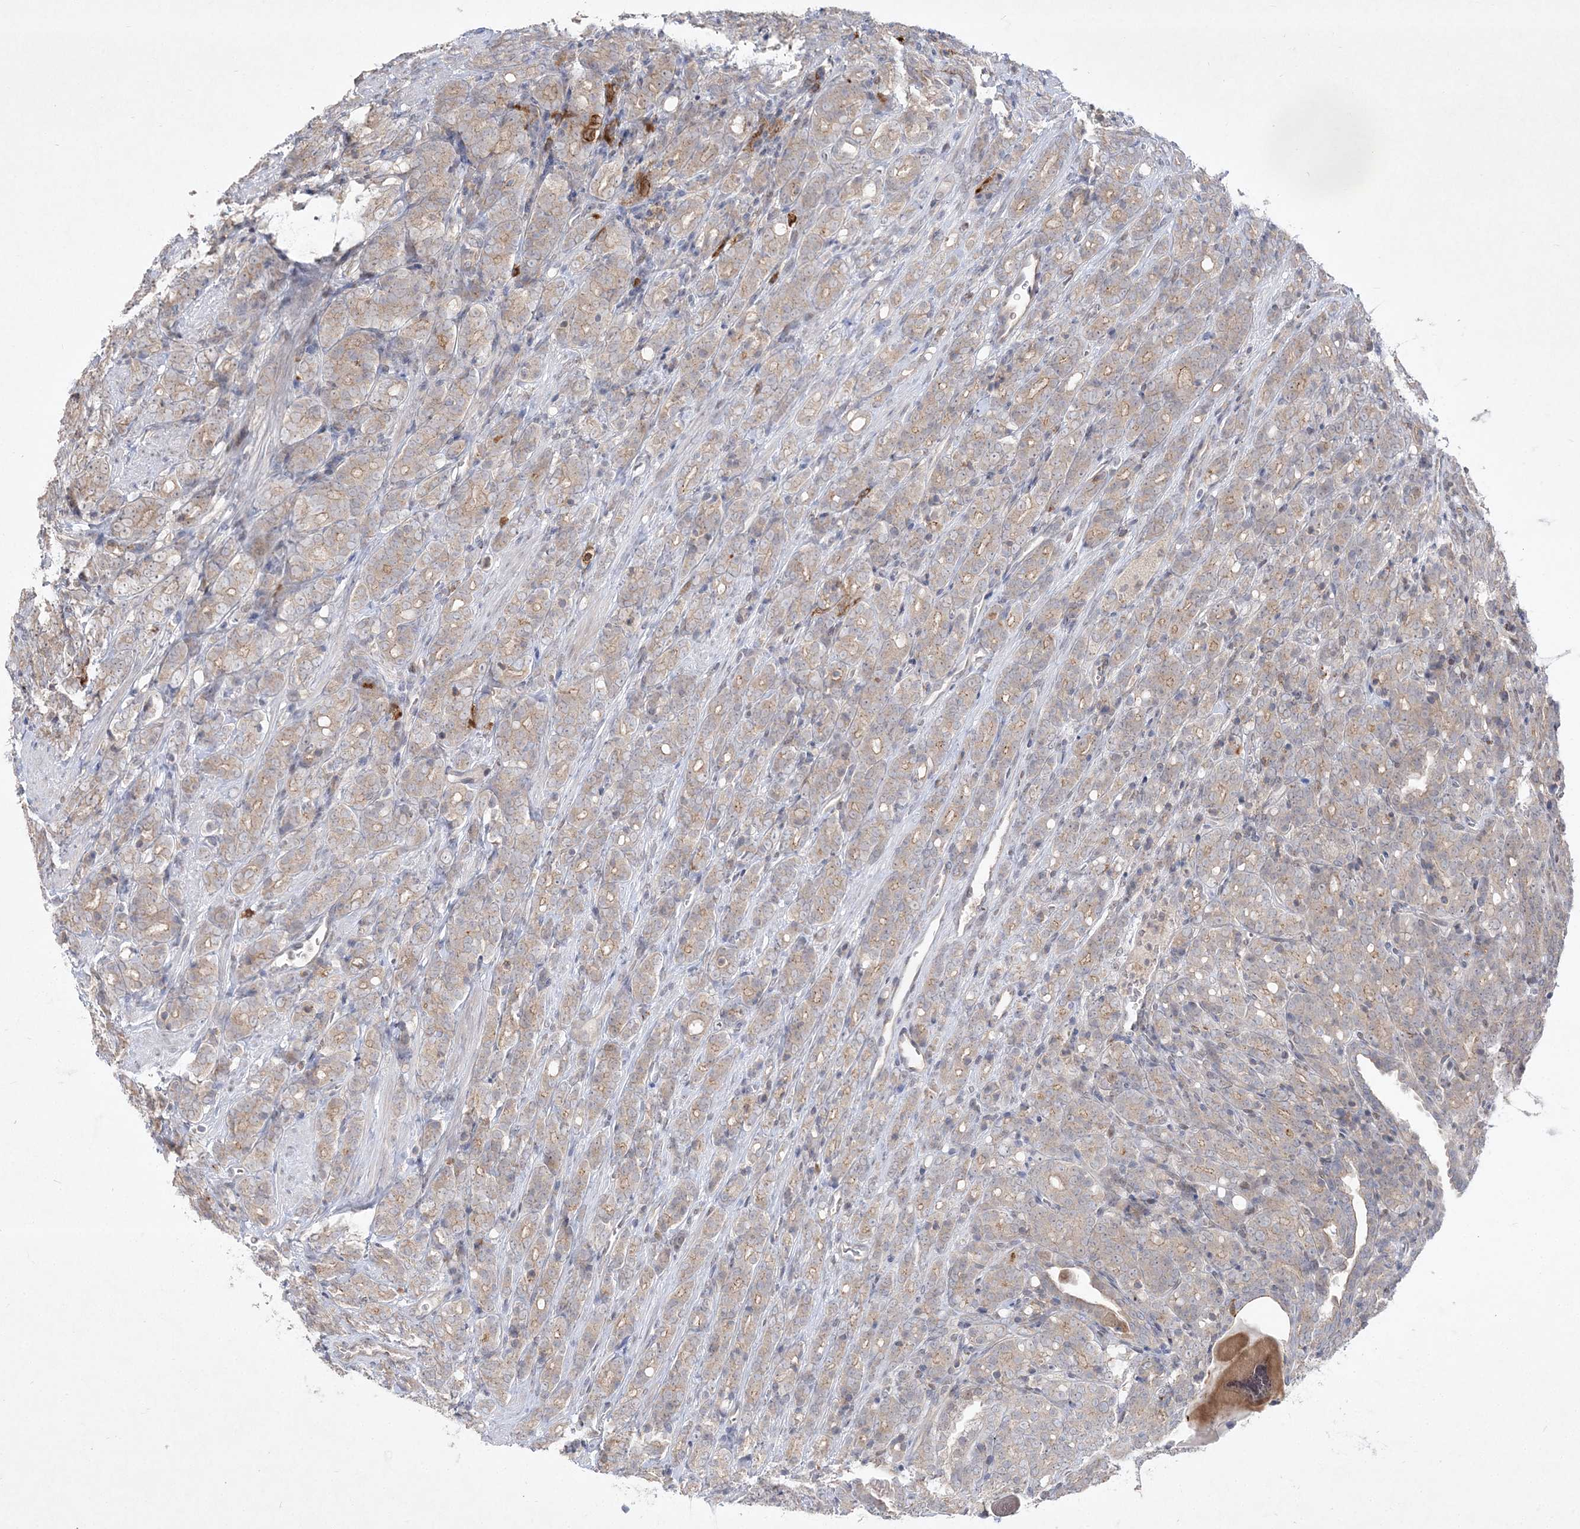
{"staining": {"intensity": "weak", "quantity": ">75%", "location": "cytoplasmic/membranous"}, "tissue": "prostate cancer", "cell_type": "Tumor cells", "image_type": "cancer", "snomed": [{"axis": "morphology", "description": "Adenocarcinoma, High grade"}, {"axis": "topography", "description": "Prostate"}], "caption": "A brown stain labels weak cytoplasmic/membranous positivity of a protein in adenocarcinoma (high-grade) (prostate) tumor cells. (IHC, brightfield microscopy, high magnification).", "gene": "CLNK", "patient": {"sex": "male", "age": 62}}